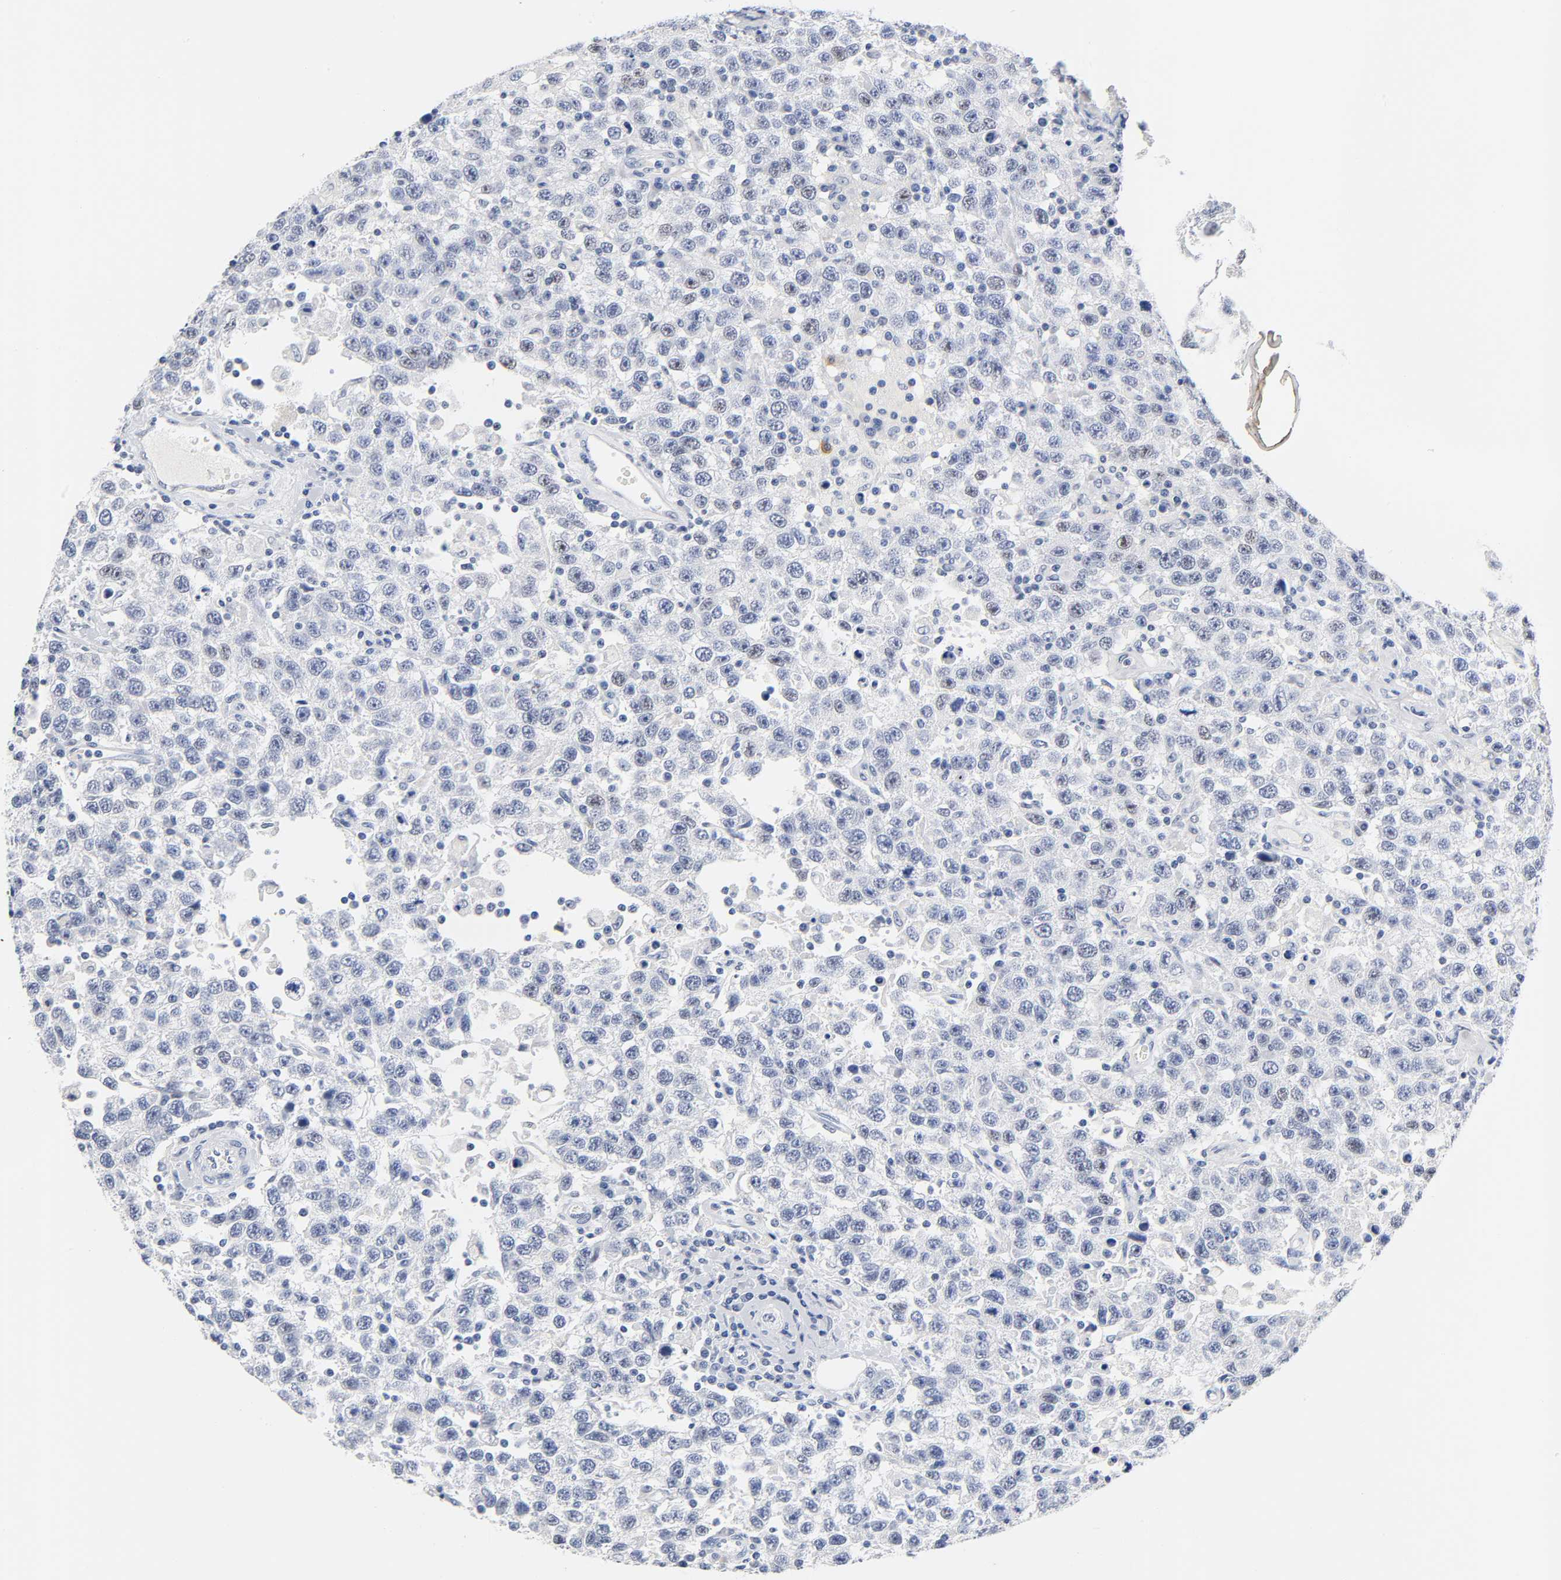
{"staining": {"intensity": "weak", "quantity": "<25%", "location": "nuclear"}, "tissue": "testis cancer", "cell_type": "Tumor cells", "image_type": "cancer", "snomed": [{"axis": "morphology", "description": "Seminoma, NOS"}, {"axis": "topography", "description": "Testis"}], "caption": "Immunohistochemical staining of human testis cancer (seminoma) reveals no significant positivity in tumor cells. (Stains: DAB IHC with hematoxylin counter stain, Microscopy: brightfield microscopy at high magnification).", "gene": "NAB2", "patient": {"sex": "male", "age": 41}}